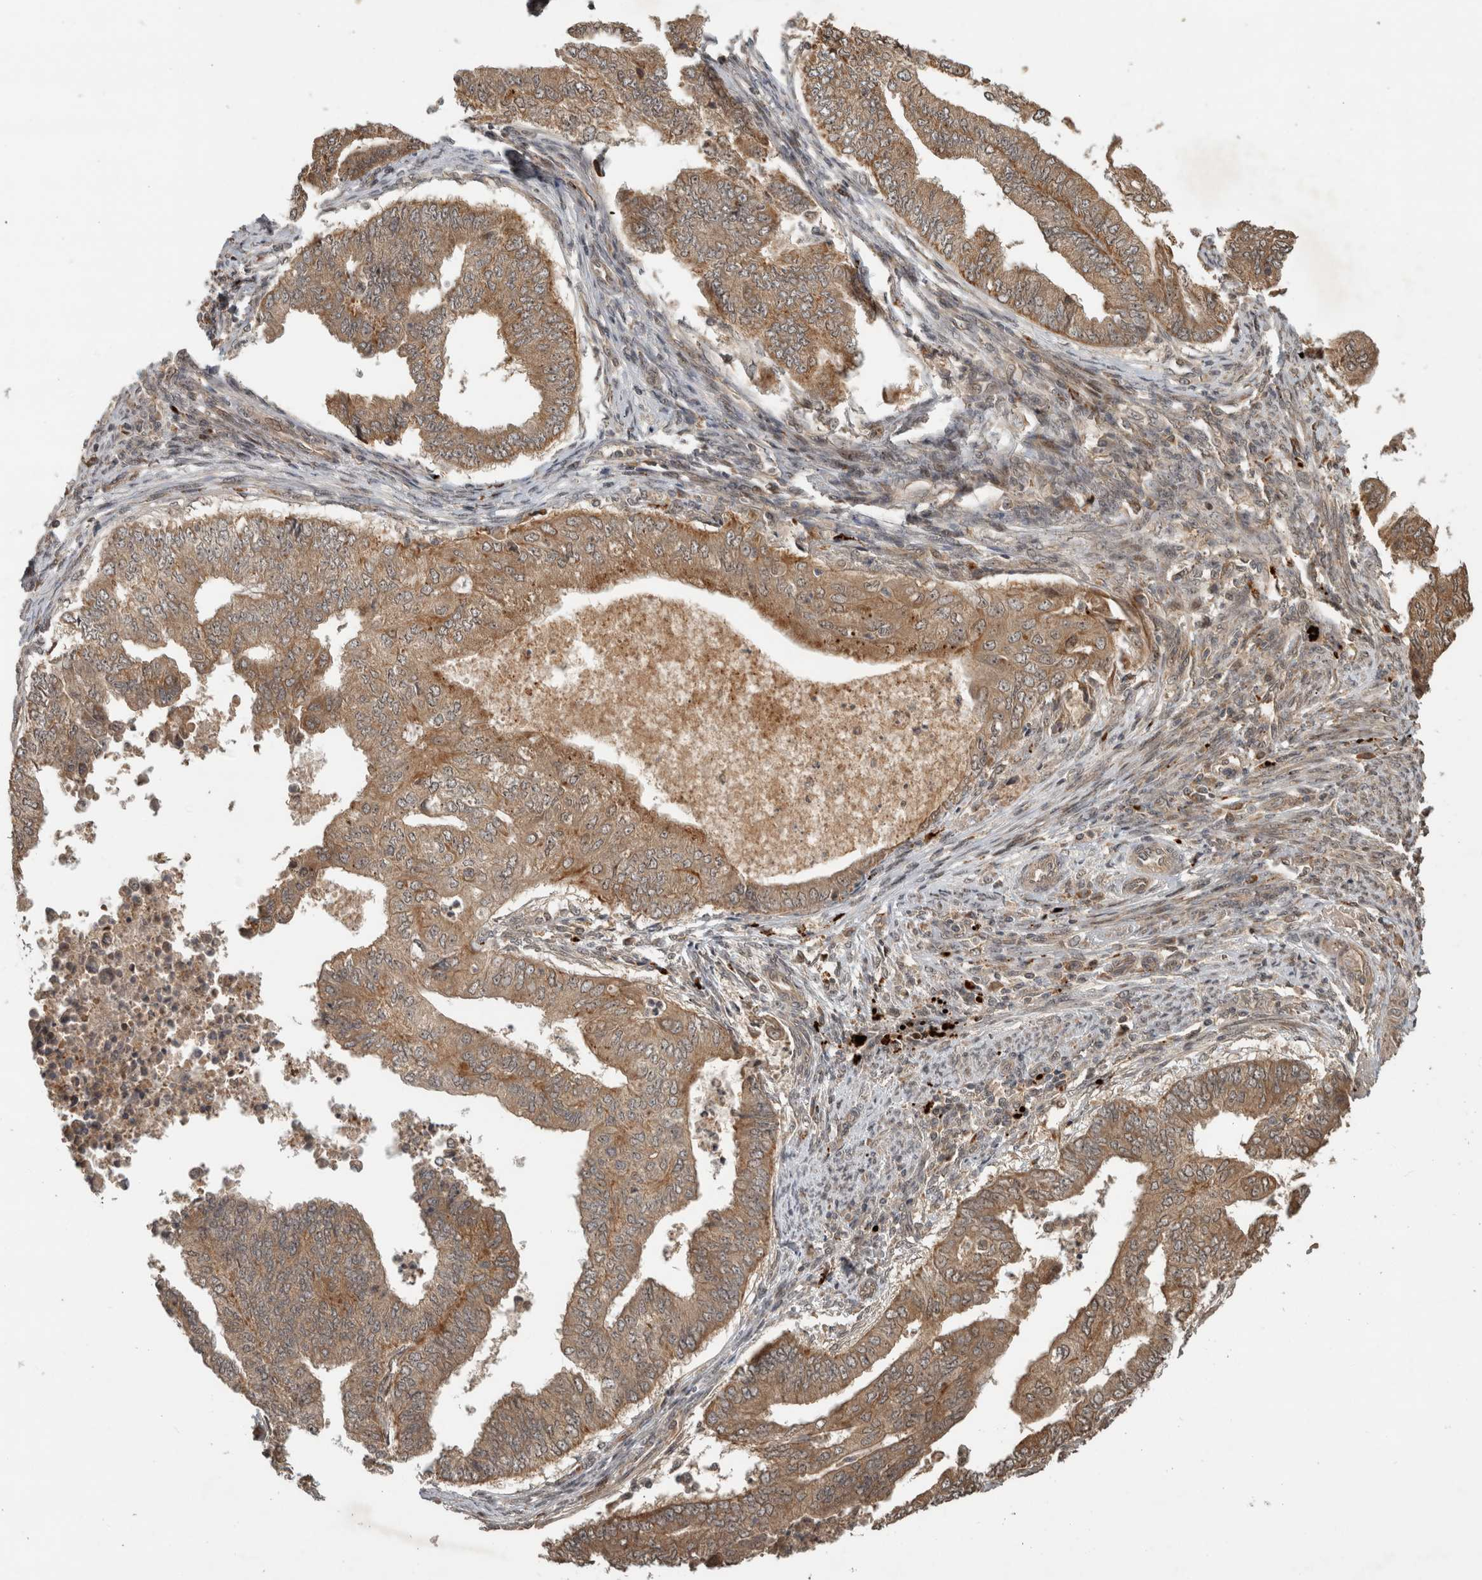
{"staining": {"intensity": "moderate", "quantity": ">75%", "location": "cytoplasmic/membranous"}, "tissue": "endometrial cancer", "cell_type": "Tumor cells", "image_type": "cancer", "snomed": [{"axis": "morphology", "description": "Polyp, NOS"}, {"axis": "morphology", "description": "Adenocarcinoma, NOS"}, {"axis": "morphology", "description": "Adenoma, NOS"}, {"axis": "topography", "description": "Endometrium"}], "caption": "The photomicrograph shows a brown stain indicating the presence of a protein in the cytoplasmic/membranous of tumor cells in endometrial cancer (adenoma).", "gene": "PITPNC1", "patient": {"sex": "female", "age": 79}}